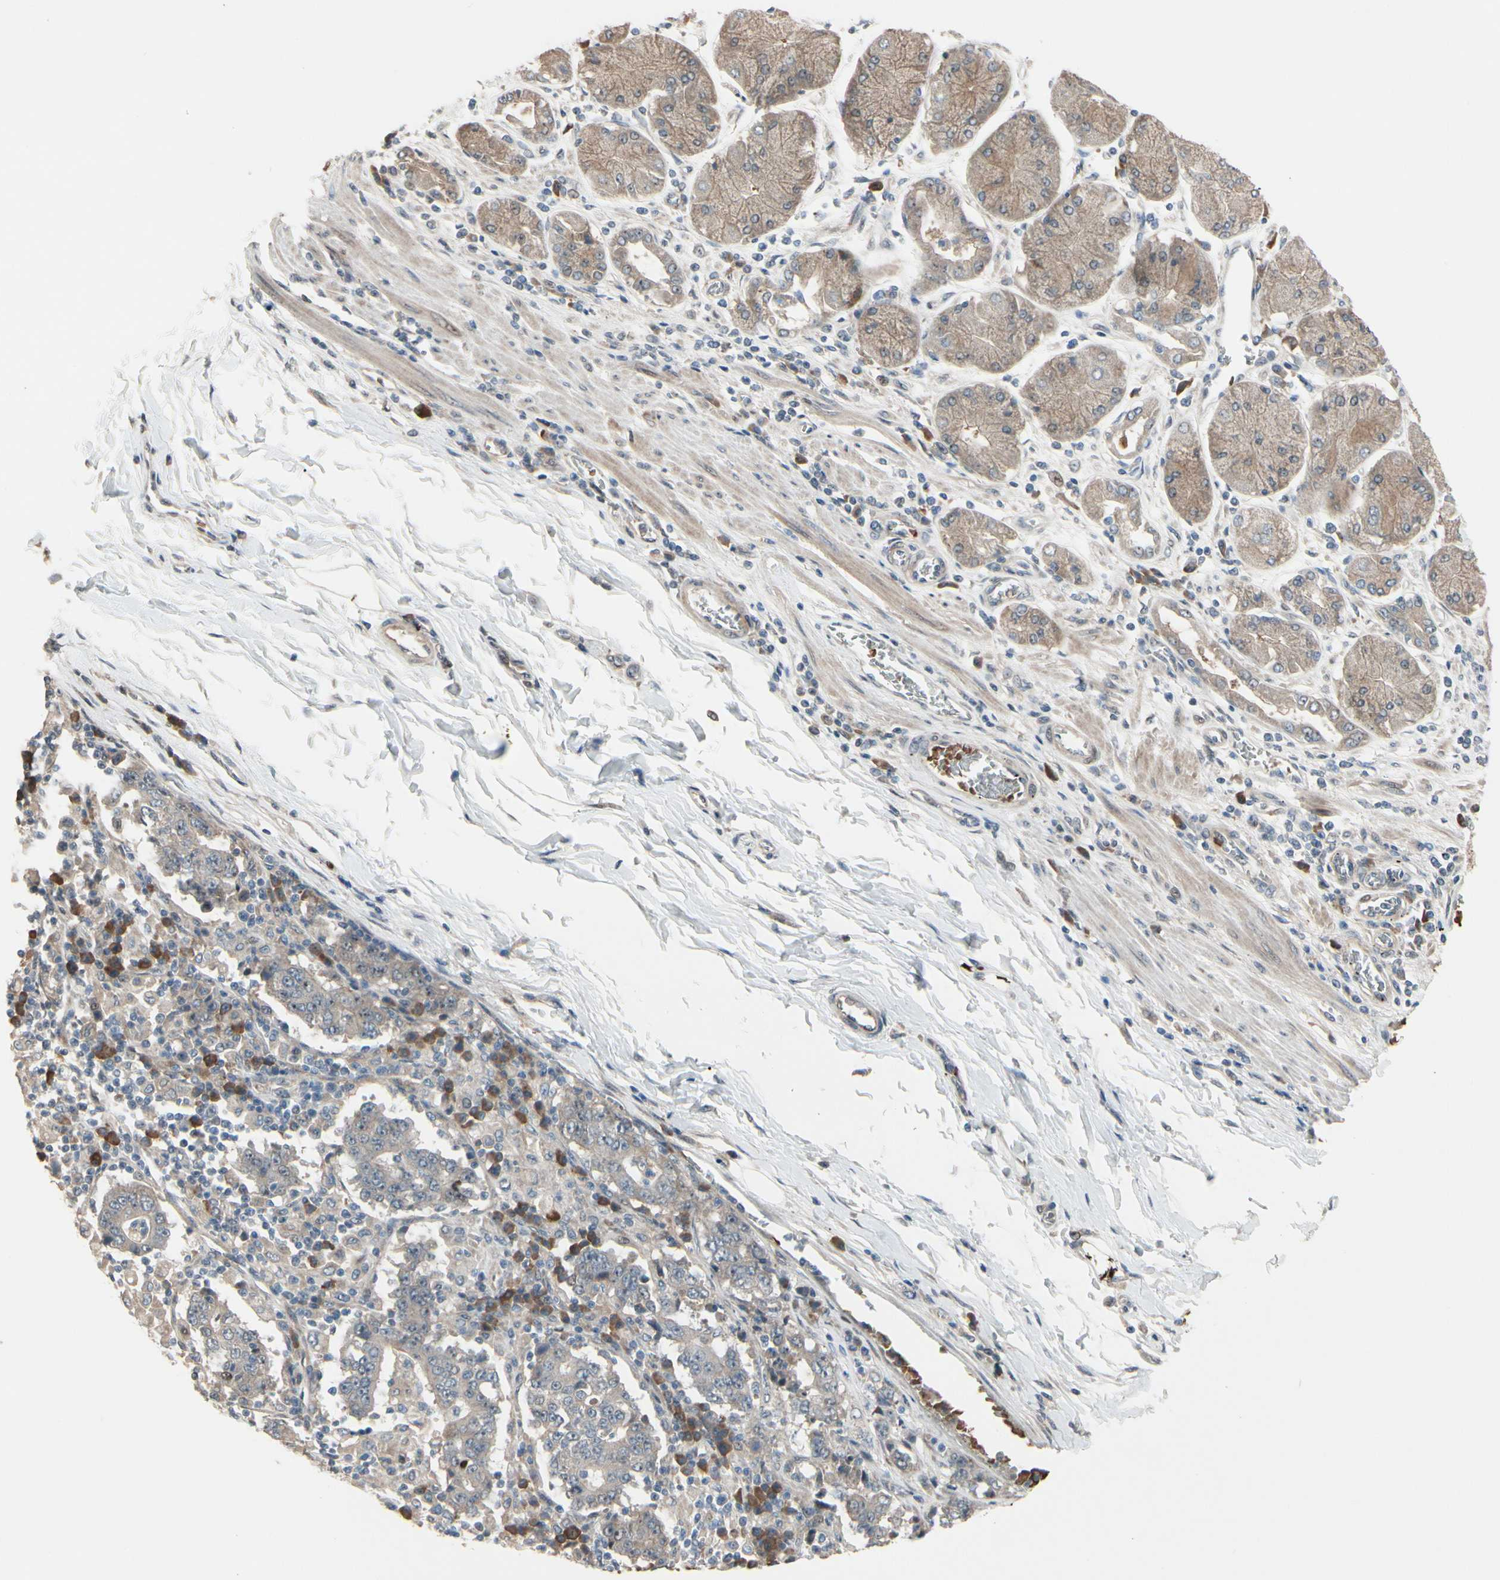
{"staining": {"intensity": "negative", "quantity": "none", "location": "none"}, "tissue": "stomach cancer", "cell_type": "Tumor cells", "image_type": "cancer", "snomed": [{"axis": "morphology", "description": "Normal tissue, NOS"}, {"axis": "morphology", "description": "Adenocarcinoma, NOS"}, {"axis": "topography", "description": "Stomach, upper"}, {"axis": "topography", "description": "Stomach"}], "caption": "An image of stomach cancer stained for a protein shows no brown staining in tumor cells. Brightfield microscopy of IHC stained with DAB (3,3'-diaminobenzidine) (brown) and hematoxylin (blue), captured at high magnification.", "gene": "SNX29", "patient": {"sex": "male", "age": 59}}